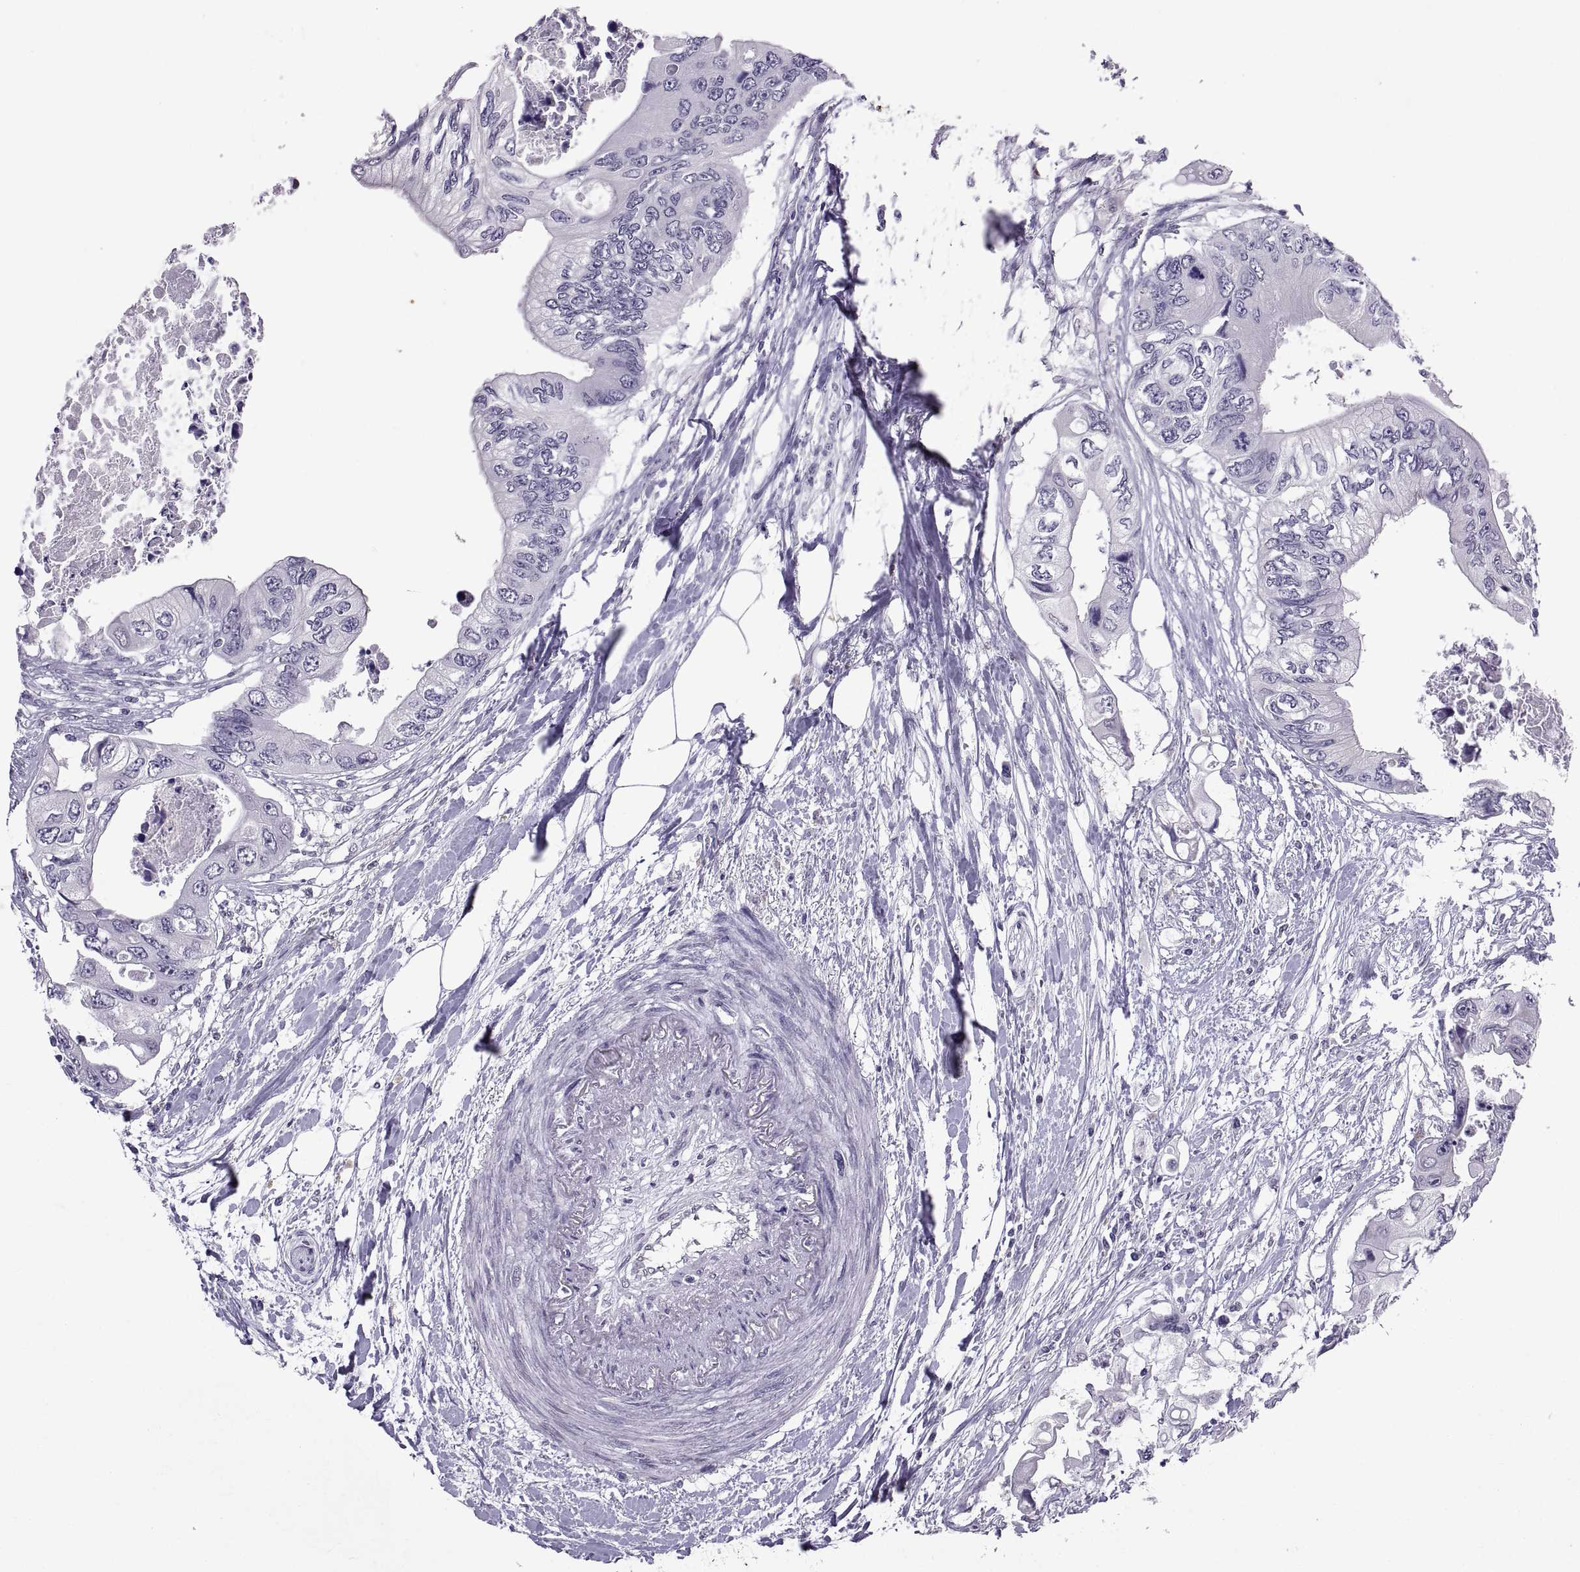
{"staining": {"intensity": "negative", "quantity": "none", "location": "none"}, "tissue": "colorectal cancer", "cell_type": "Tumor cells", "image_type": "cancer", "snomed": [{"axis": "morphology", "description": "Adenocarcinoma, NOS"}, {"axis": "topography", "description": "Rectum"}], "caption": "This is a photomicrograph of immunohistochemistry staining of colorectal adenocarcinoma, which shows no expression in tumor cells.", "gene": "KRT77", "patient": {"sex": "male", "age": 63}}